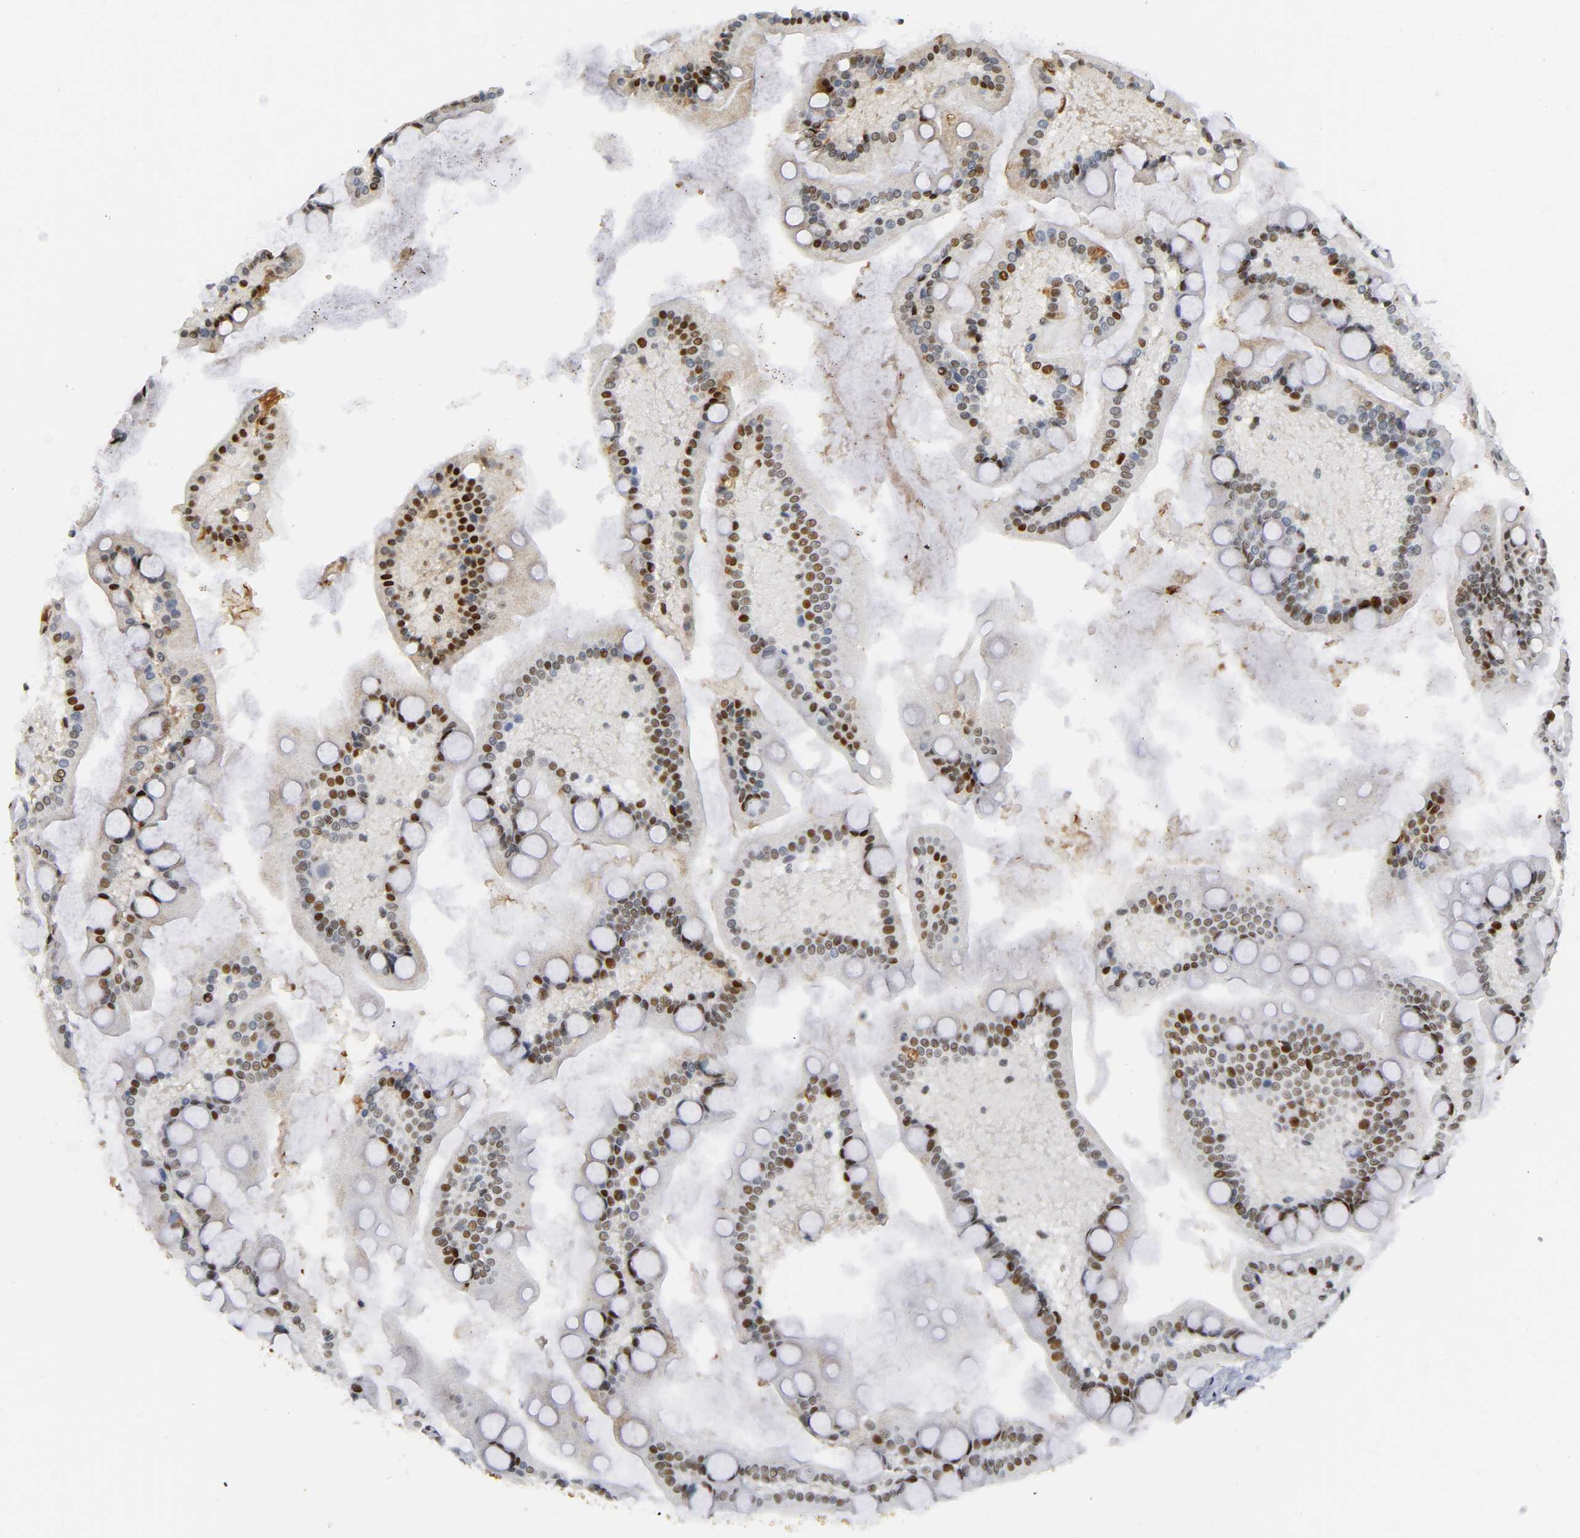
{"staining": {"intensity": "moderate", "quantity": ">75%", "location": "nuclear"}, "tissue": "small intestine", "cell_type": "Glandular cells", "image_type": "normal", "snomed": [{"axis": "morphology", "description": "Normal tissue, NOS"}, {"axis": "topography", "description": "Small intestine"}], "caption": "Brown immunohistochemical staining in benign small intestine demonstrates moderate nuclear expression in about >75% of glandular cells.", "gene": "CREBBP", "patient": {"sex": "male", "age": 41}}